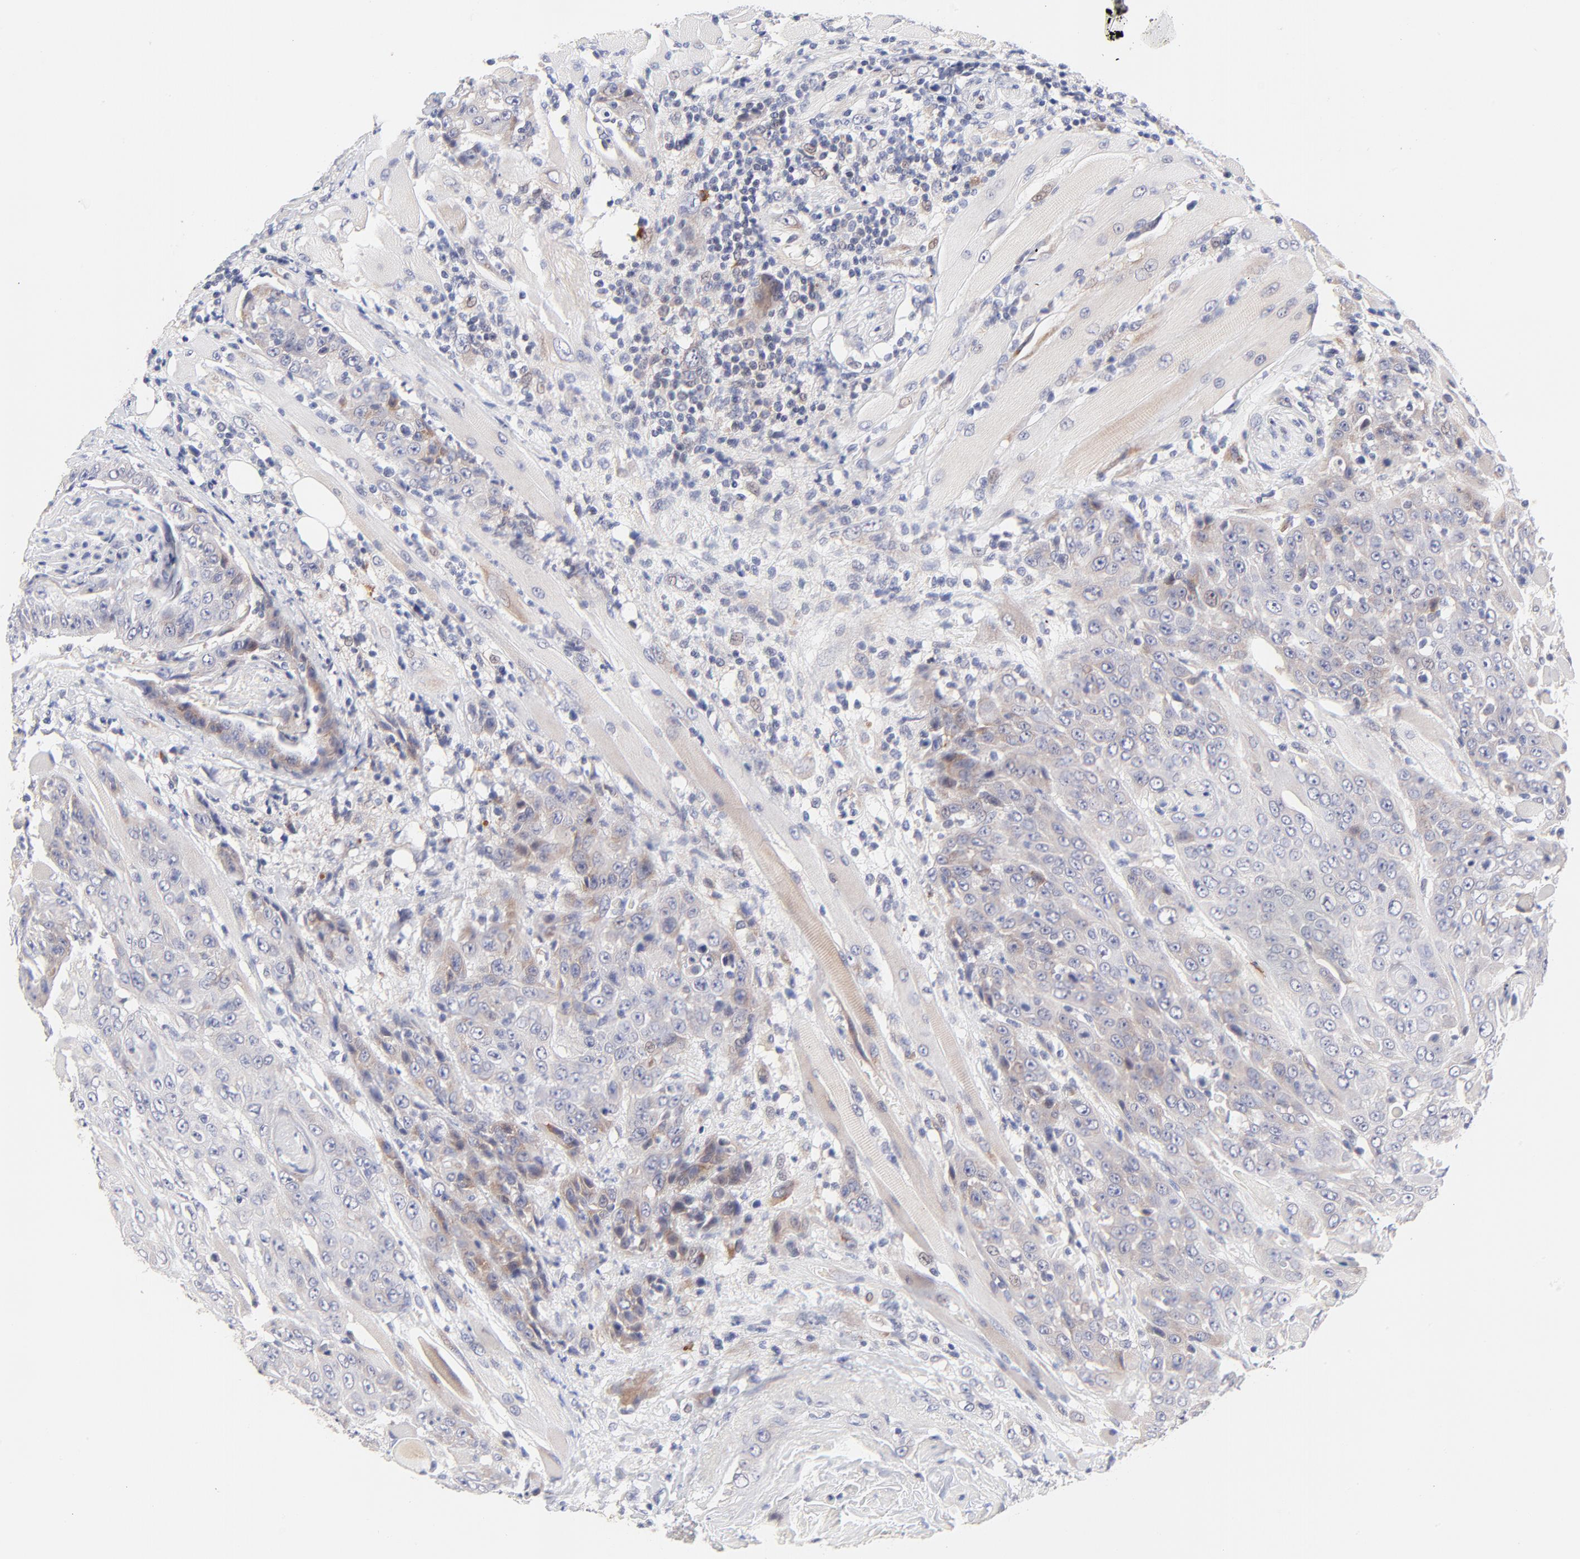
{"staining": {"intensity": "weak", "quantity": "25%-75%", "location": "cytoplasmic/membranous"}, "tissue": "head and neck cancer", "cell_type": "Tumor cells", "image_type": "cancer", "snomed": [{"axis": "morphology", "description": "Squamous cell carcinoma, NOS"}, {"axis": "topography", "description": "Head-Neck"}], "caption": "Human head and neck squamous cell carcinoma stained with a brown dye exhibits weak cytoplasmic/membranous positive staining in approximately 25%-75% of tumor cells.", "gene": "AFF2", "patient": {"sex": "female", "age": 84}}